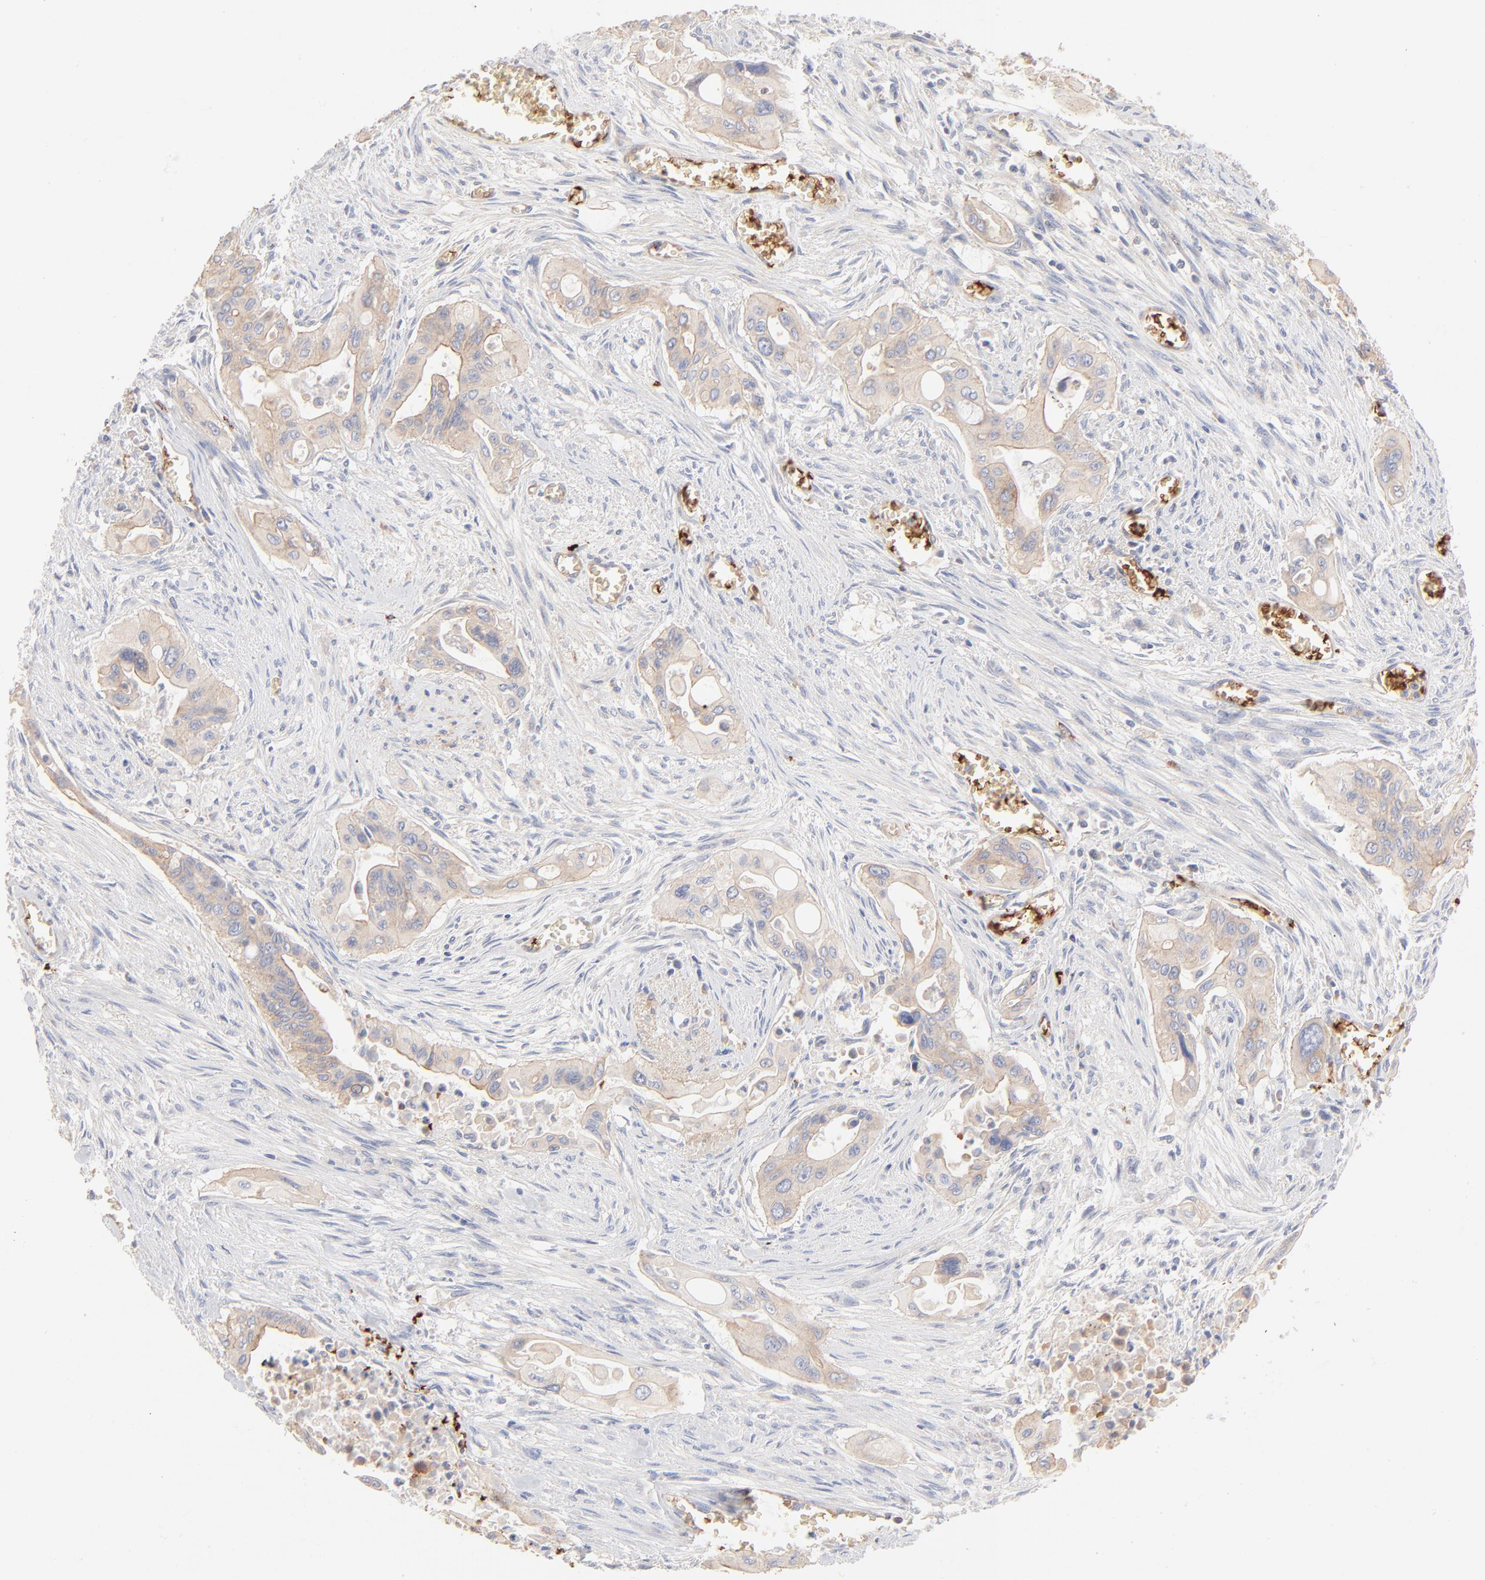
{"staining": {"intensity": "weak", "quantity": ">75%", "location": "cytoplasmic/membranous"}, "tissue": "pancreatic cancer", "cell_type": "Tumor cells", "image_type": "cancer", "snomed": [{"axis": "morphology", "description": "Adenocarcinoma, NOS"}, {"axis": "topography", "description": "Pancreas"}], "caption": "Immunohistochemistry image of pancreatic cancer (adenocarcinoma) stained for a protein (brown), which displays low levels of weak cytoplasmic/membranous expression in about >75% of tumor cells.", "gene": "SPTB", "patient": {"sex": "male", "age": 77}}